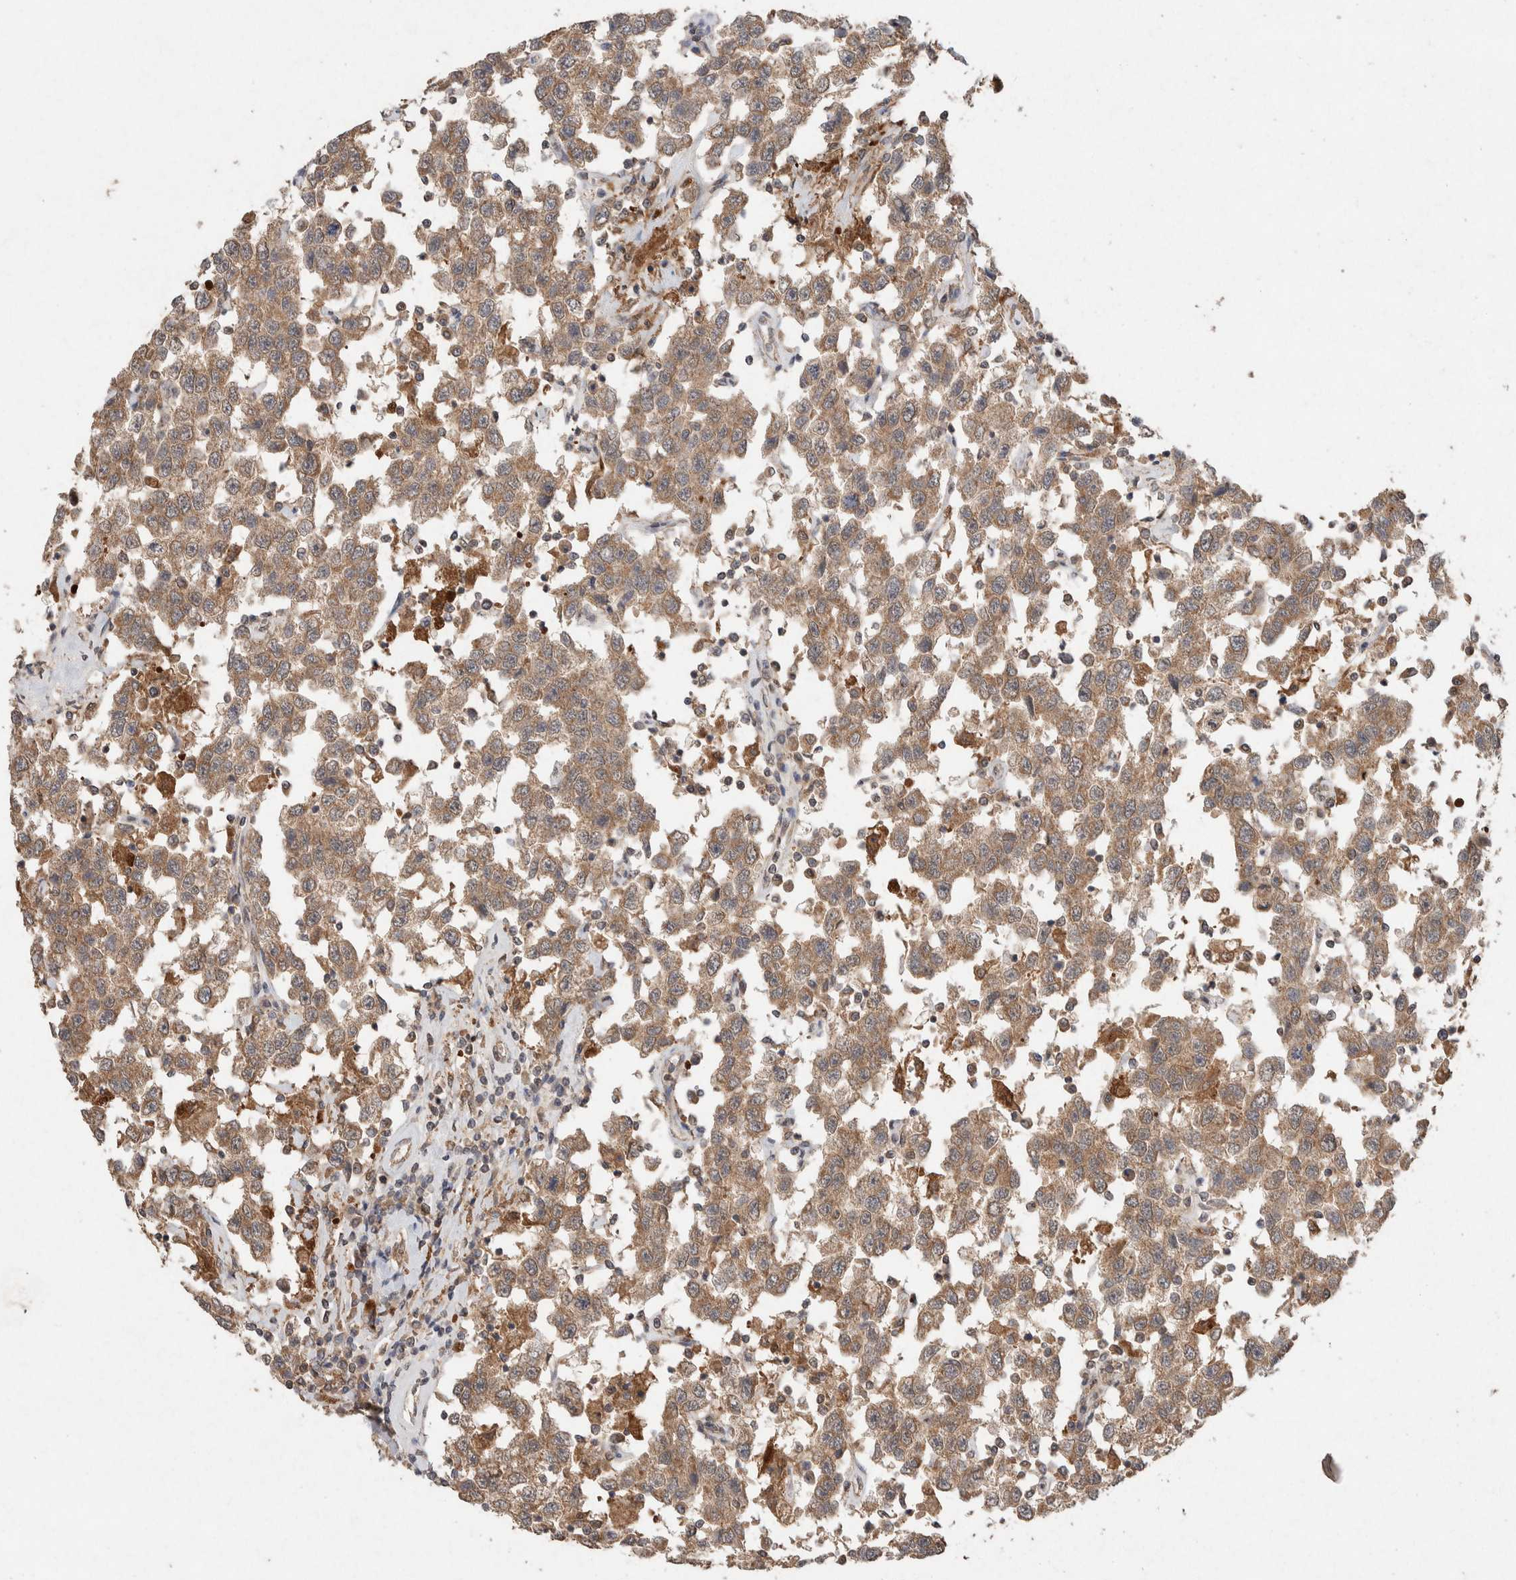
{"staining": {"intensity": "moderate", "quantity": ">75%", "location": "cytoplasmic/membranous"}, "tissue": "testis cancer", "cell_type": "Tumor cells", "image_type": "cancer", "snomed": [{"axis": "morphology", "description": "Seminoma, NOS"}, {"axis": "topography", "description": "Testis"}], "caption": "An image showing moderate cytoplasmic/membranous staining in approximately >75% of tumor cells in testis cancer, as visualized by brown immunohistochemical staining.", "gene": "KCNJ5", "patient": {"sex": "male", "age": 41}}